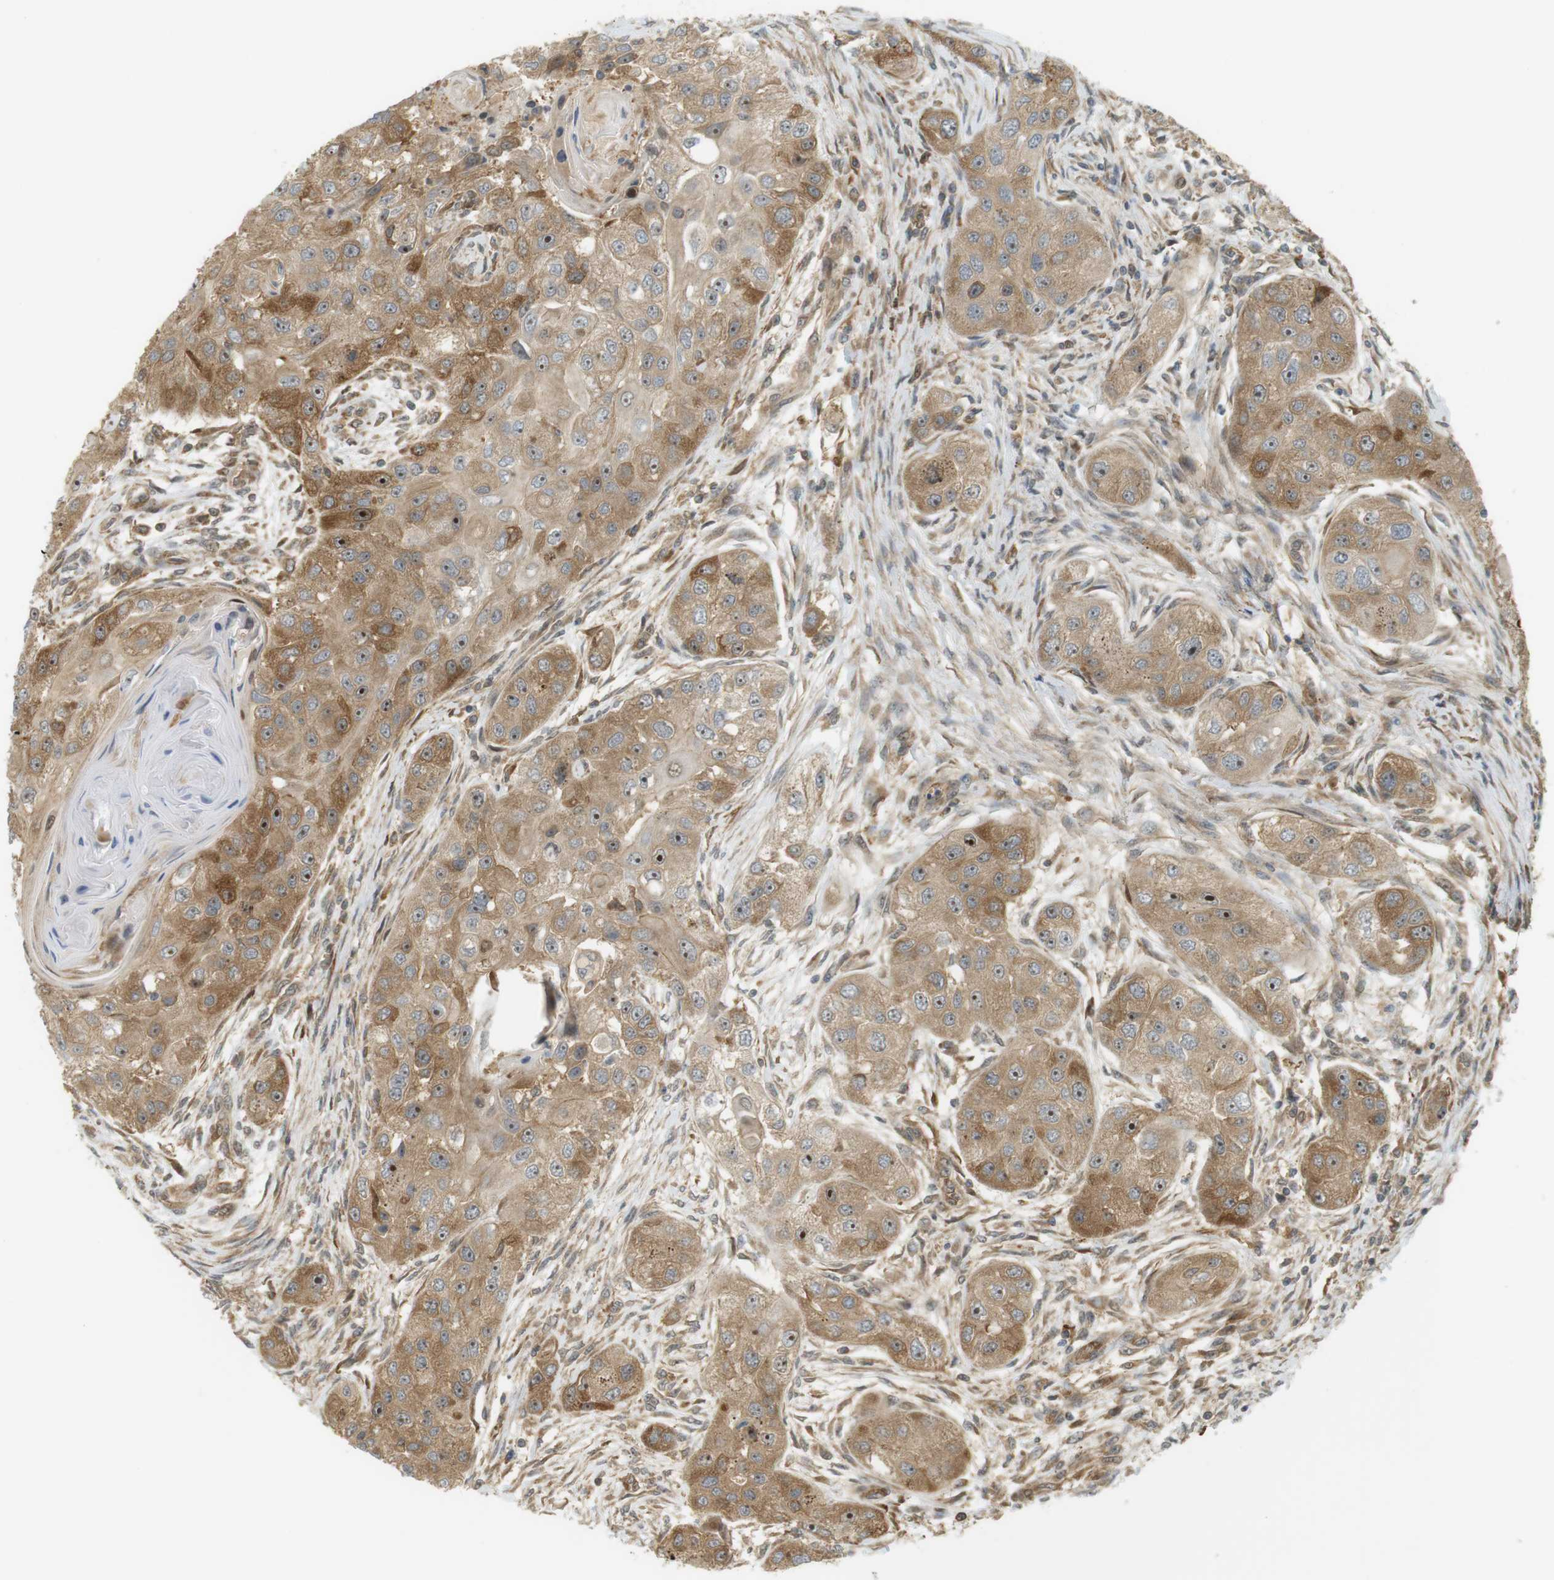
{"staining": {"intensity": "moderate", "quantity": ">75%", "location": "cytoplasmic/membranous,nuclear"}, "tissue": "head and neck cancer", "cell_type": "Tumor cells", "image_type": "cancer", "snomed": [{"axis": "morphology", "description": "Normal tissue, NOS"}, {"axis": "morphology", "description": "Squamous cell carcinoma, NOS"}, {"axis": "topography", "description": "Skeletal muscle"}, {"axis": "topography", "description": "Head-Neck"}], "caption": "Immunohistochemistry (DAB (3,3'-diaminobenzidine)) staining of head and neck cancer (squamous cell carcinoma) displays moderate cytoplasmic/membranous and nuclear protein staining in approximately >75% of tumor cells.", "gene": "PA2G4", "patient": {"sex": "male", "age": 51}}